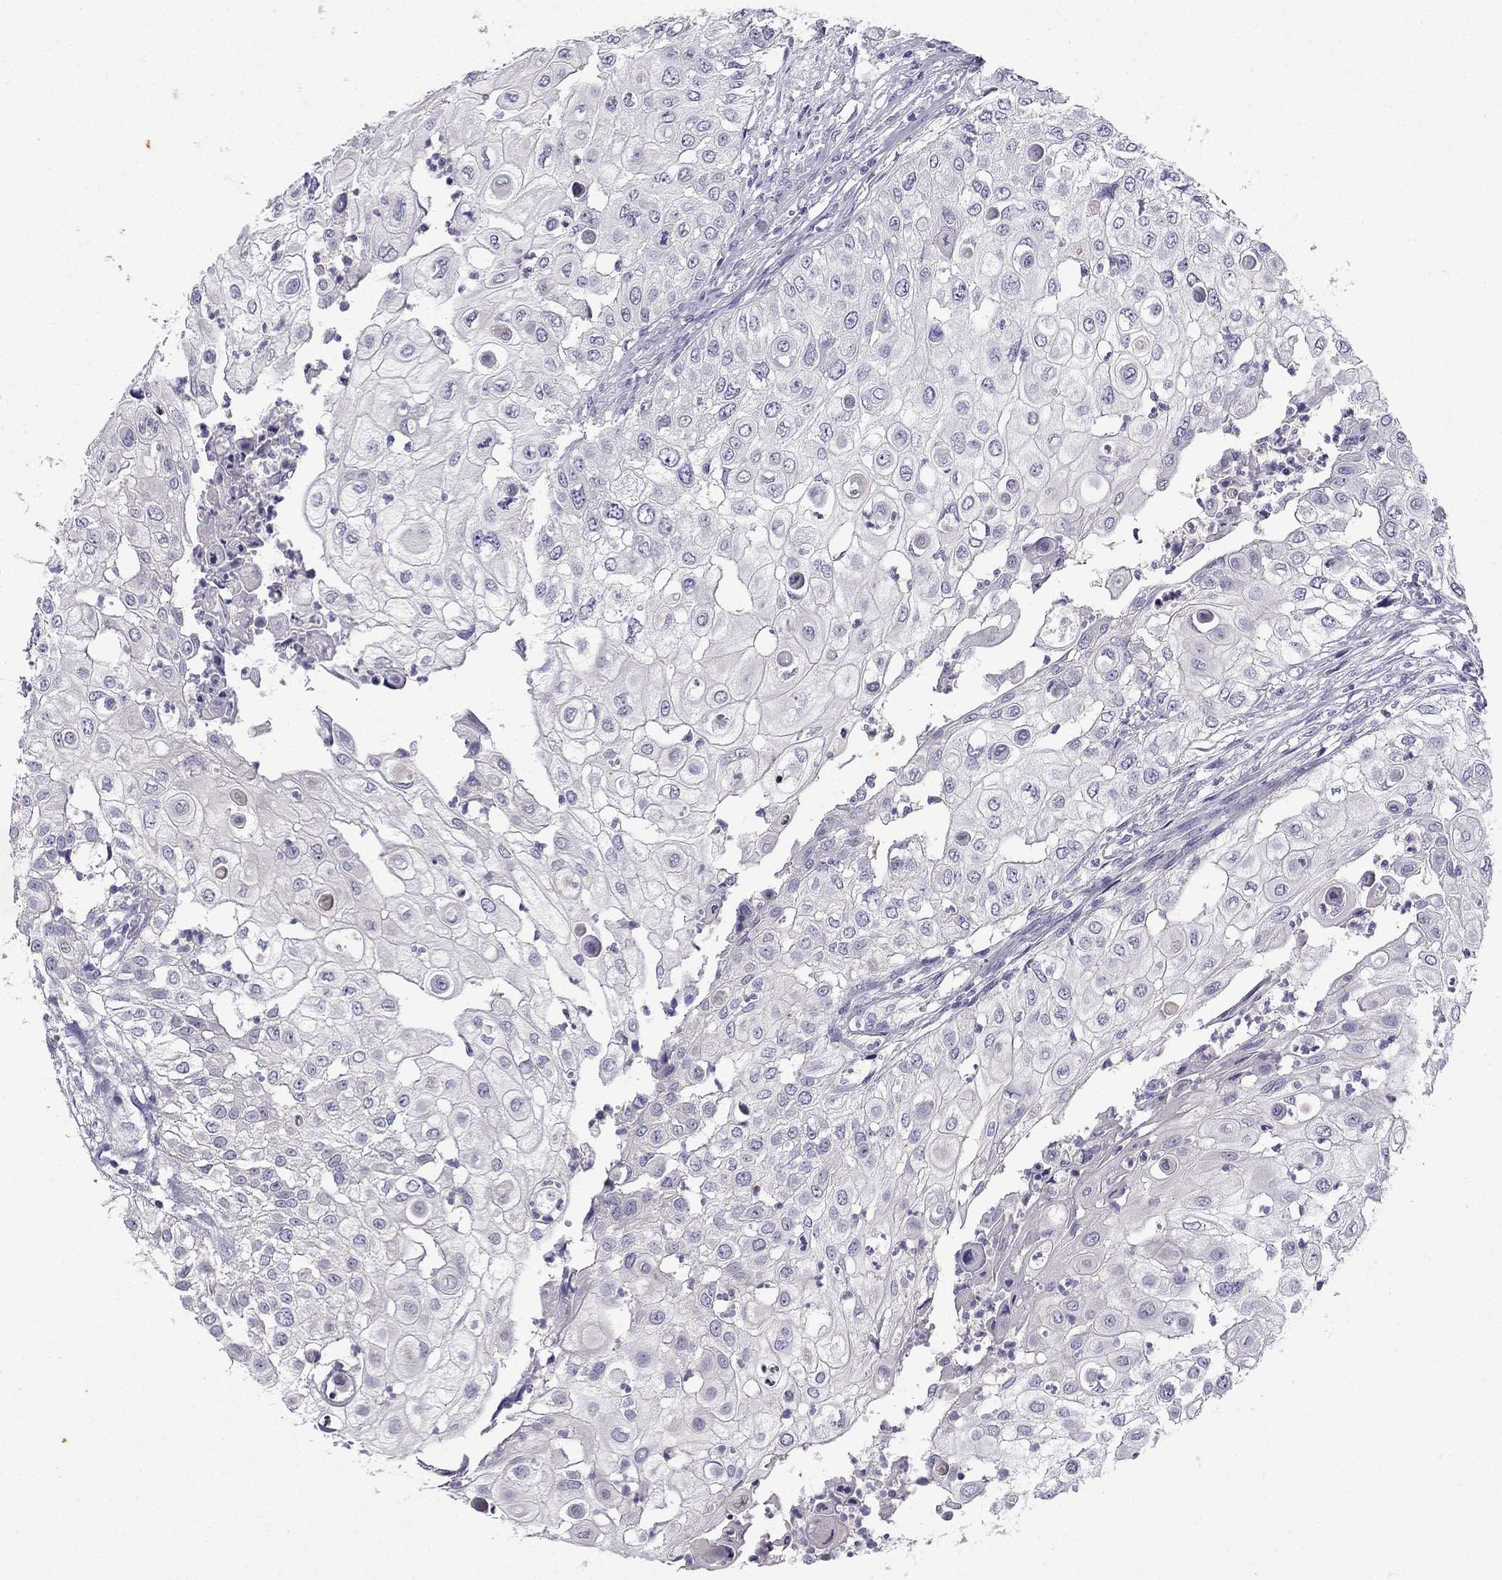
{"staining": {"intensity": "negative", "quantity": "none", "location": "none"}, "tissue": "urothelial cancer", "cell_type": "Tumor cells", "image_type": "cancer", "snomed": [{"axis": "morphology", "description": "Urothelial carcinoma, High grade"}, {"axis": "topography", "description": "Urinary bladder"}], "caption": "High power microscopy histopathology image of an immunohistochemistry histopathology image of urothelial cancer, revealing no significant expression in tumor cells.", "gene": "GJA8", "patient": {"sex": "female", "age": 79}}